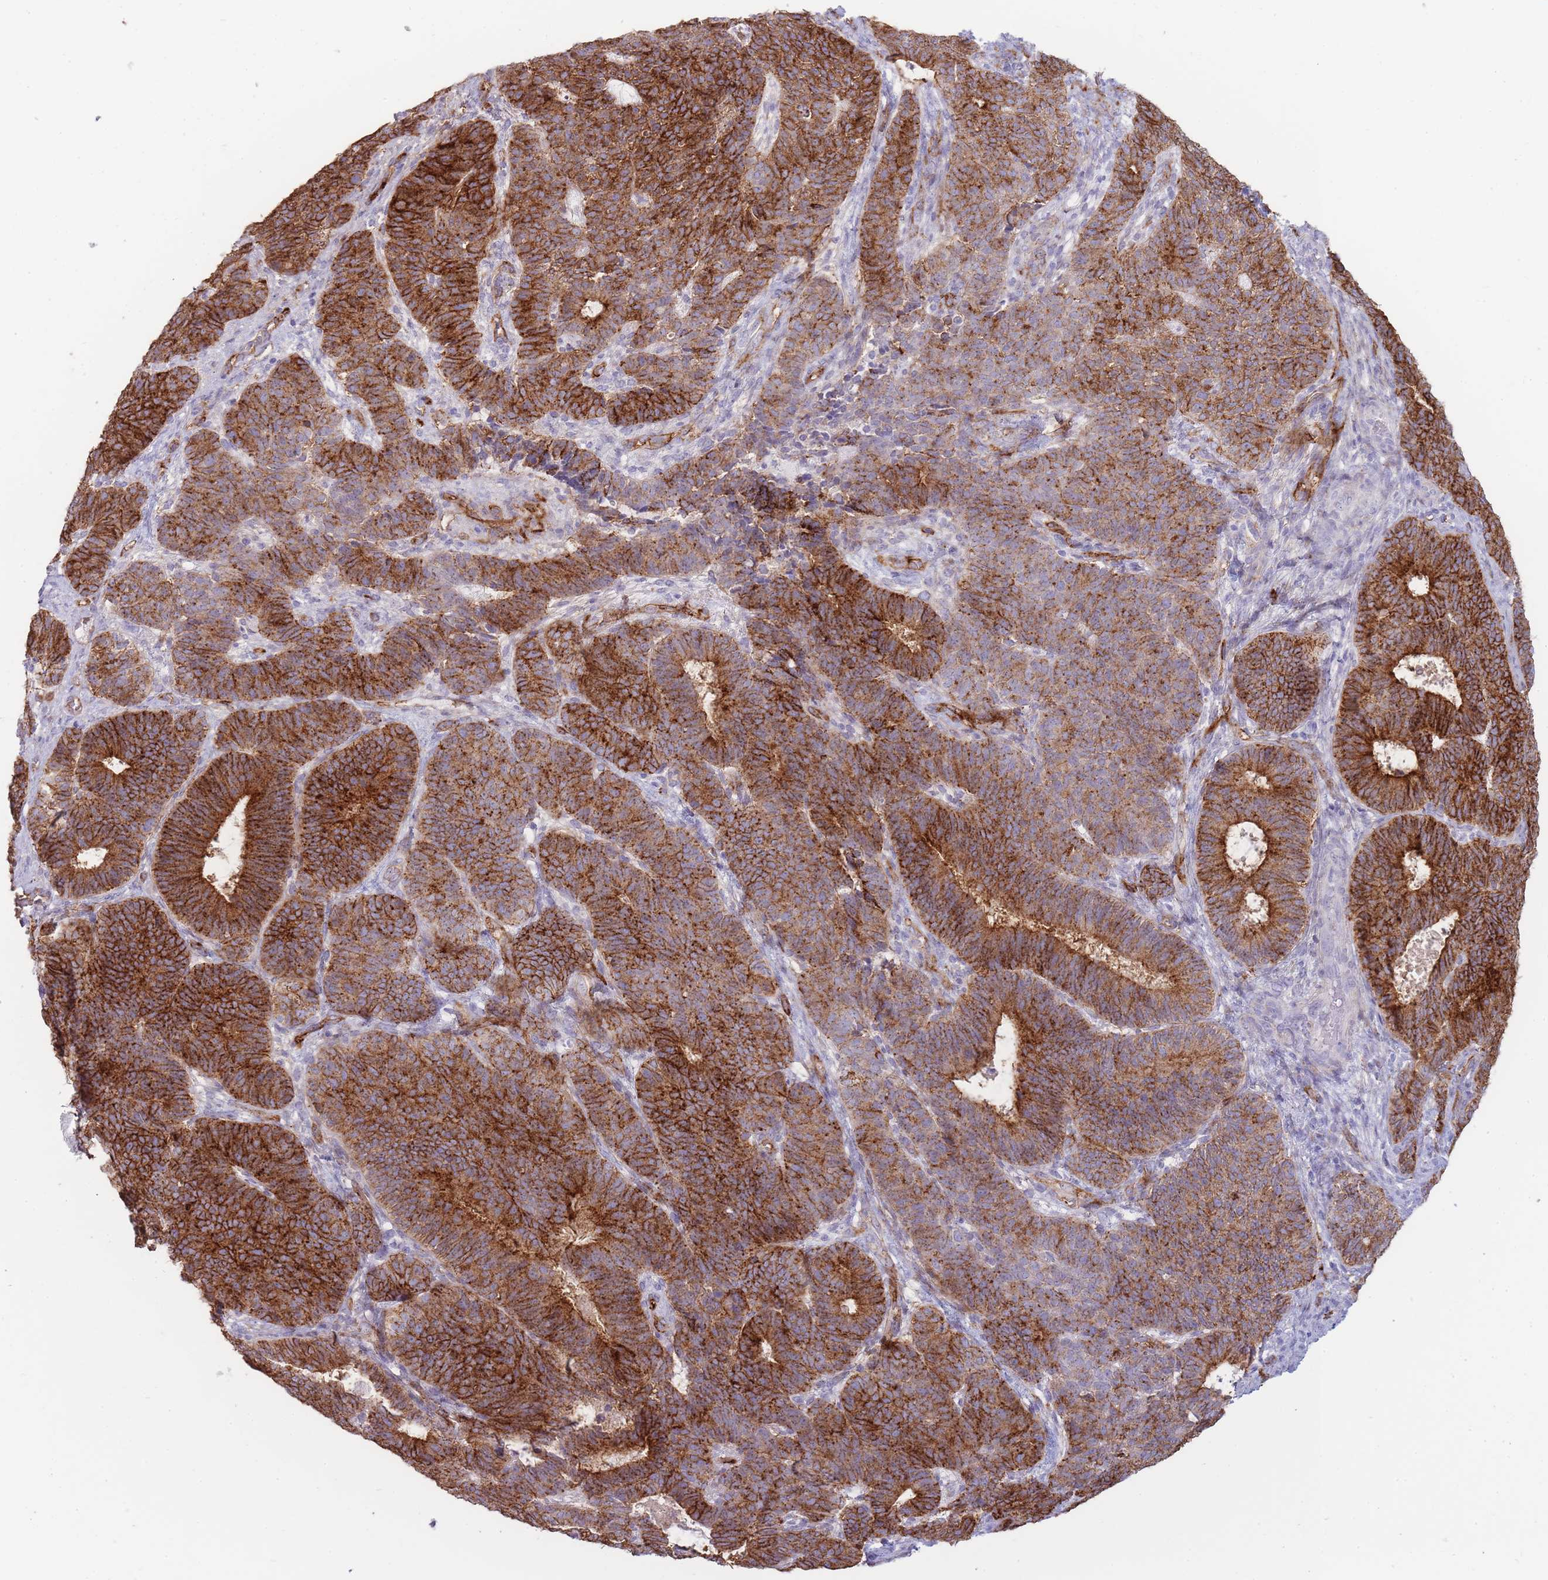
{"staining": {"intensity": "strong", "quantity": ">75%", "location": "cytoplasmic/membranous"}, "tissue": "endometrial cancer", "cell_type": "Tumor cells", "image_type": "cancer", "snomed": [{"axis": "morphology", "description": "Adenocarcinoma, NOS"}, {"axis": "topography", "description": "Endometrium"}], "caption": "Endometrial adenocarcinoma tissue displays strong cytoplasmic/membranous staining in about >75% of tumor cells", "gene": "UTP14A", "patient": {"sex": "female", "age": 70}}